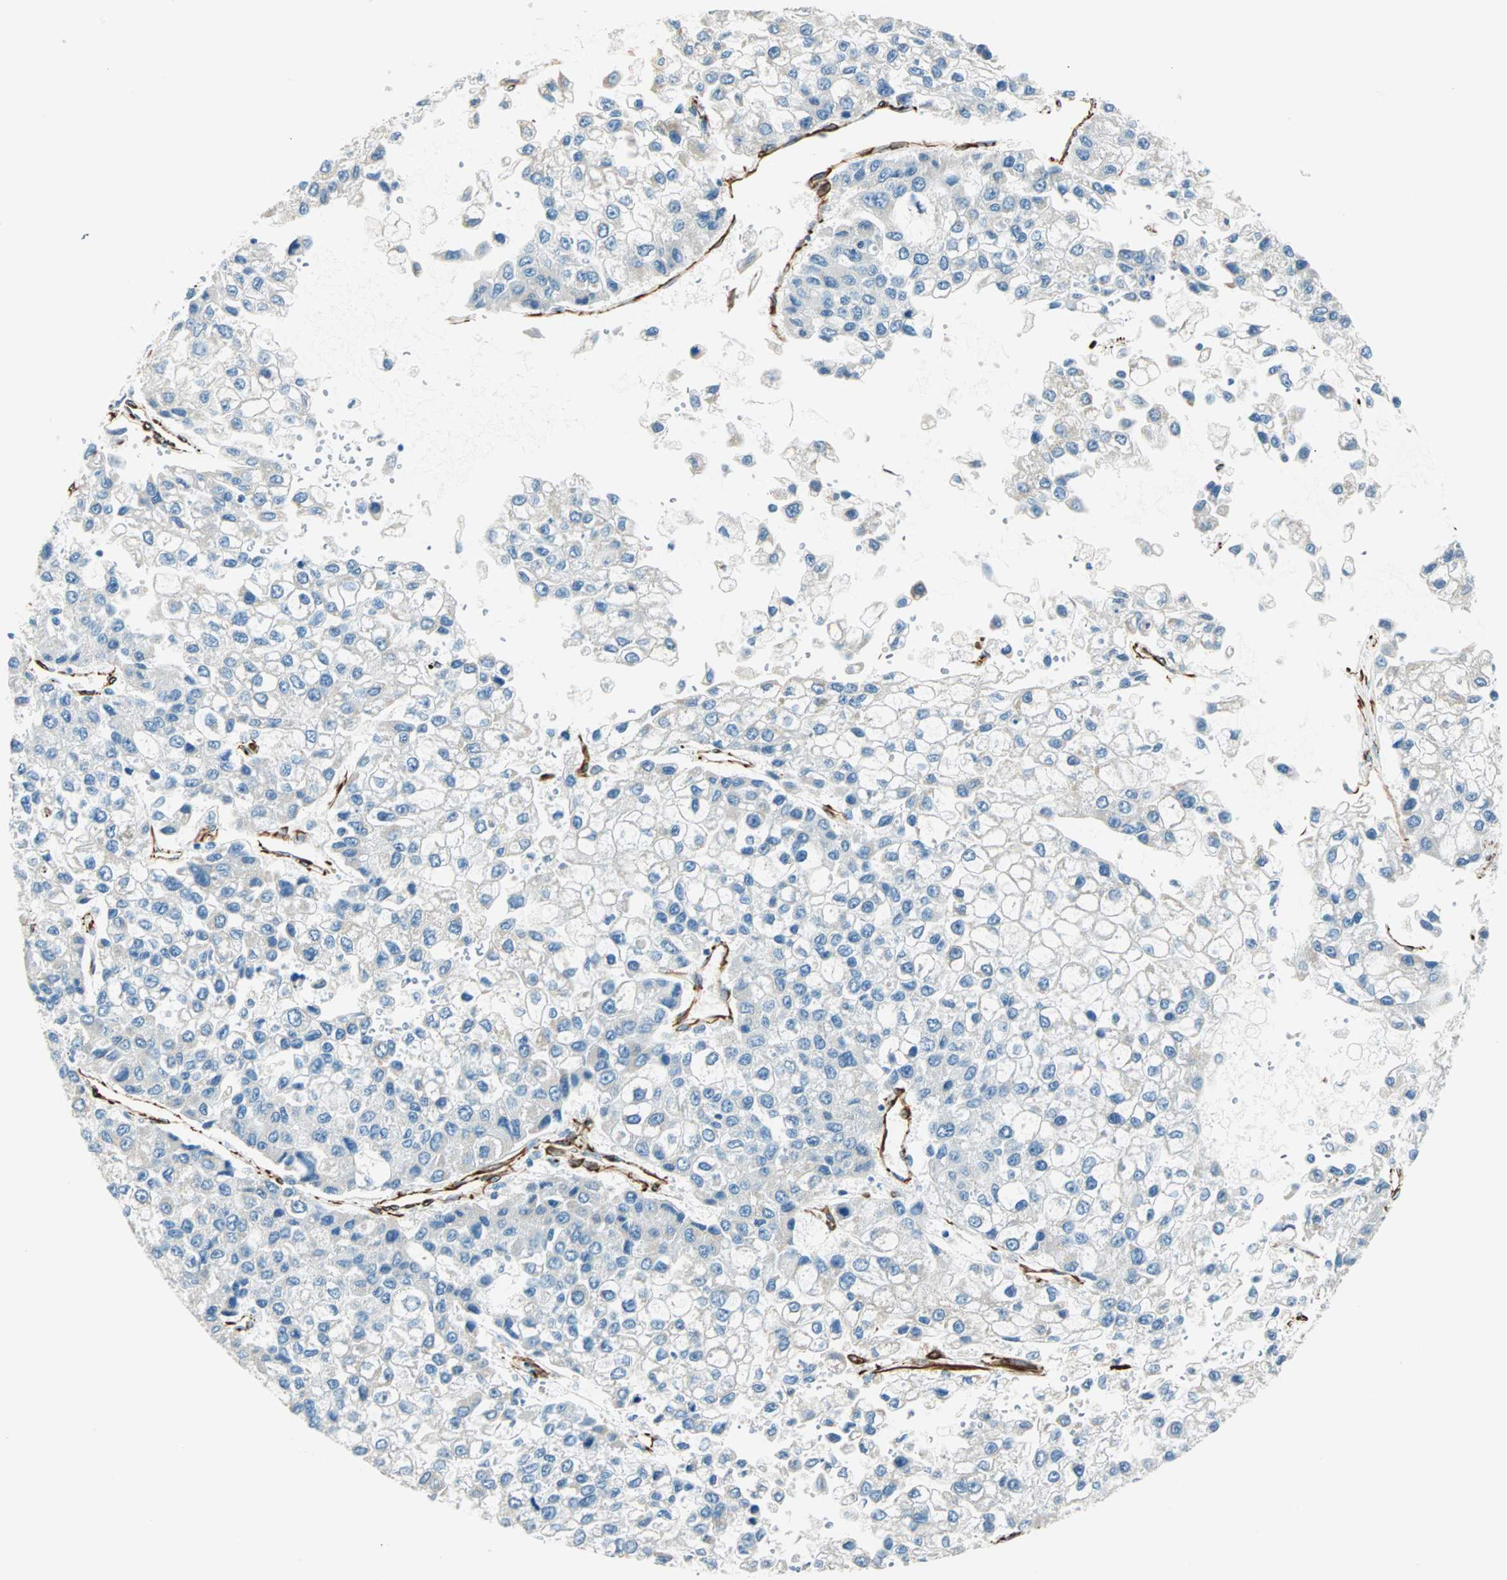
{"staining": {"intensity": "negative", "quantity": "none", "location": "none"}, "tissue": "liver cancer", "cell_type": "Tumor cells", "image_type": "cancer", "snomed": [{"axis": "morphology", "description": "Carcinoma, Hepatocellular, NOS"}, {"axis": "topography", "description": "Liver"}], "caption": "Immunohistochemical staining of liver hepatocellular carcinoma displays no significant staining in tumor cells.", "gene": "NES", "patient": {"sex": "female", "age": 66}}